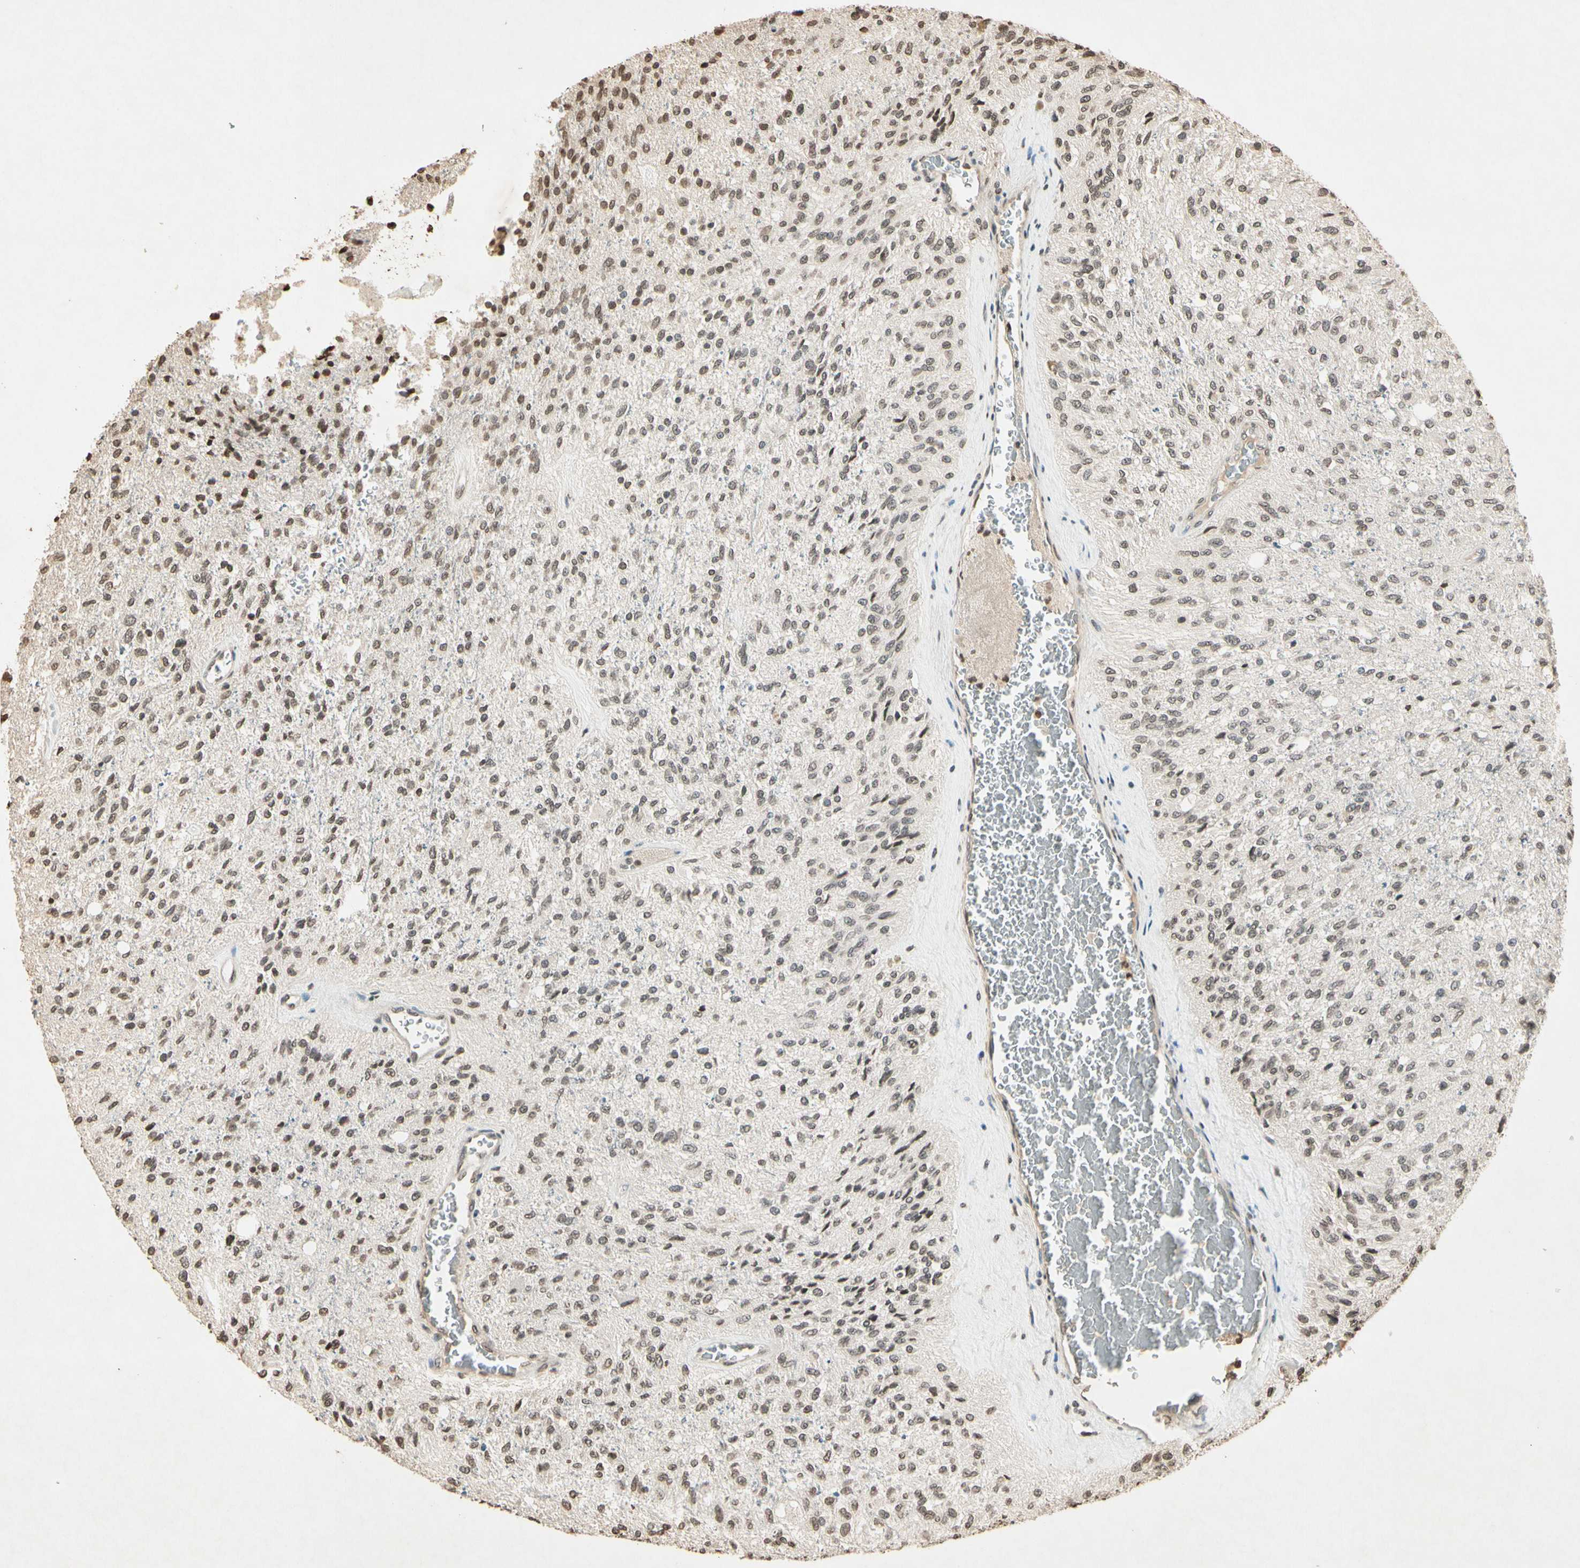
{"staining": {"intensity": "weak", "quantity": "25%-75%", "location": "nuclear"}, "tissue": "glioma", "cell_type": "Tumor cells", "image_type": "cancer", "snomed": [{"axis": "morphology", "description": "Normal tissue, NOS"}, {"axis": "morphology", "description": "Glioma, malignant, High grade"}, {"axis": "topography", "description": "Cerebral cortex"}], "caption": "Glioma stained with DAB immunohistochemistry (IHC) reveals low levels of weak nuclear expression in about 25%-75% of tumor cells.", "gene": "TOP1", "patient": {"sex": "male", "age": 77}}